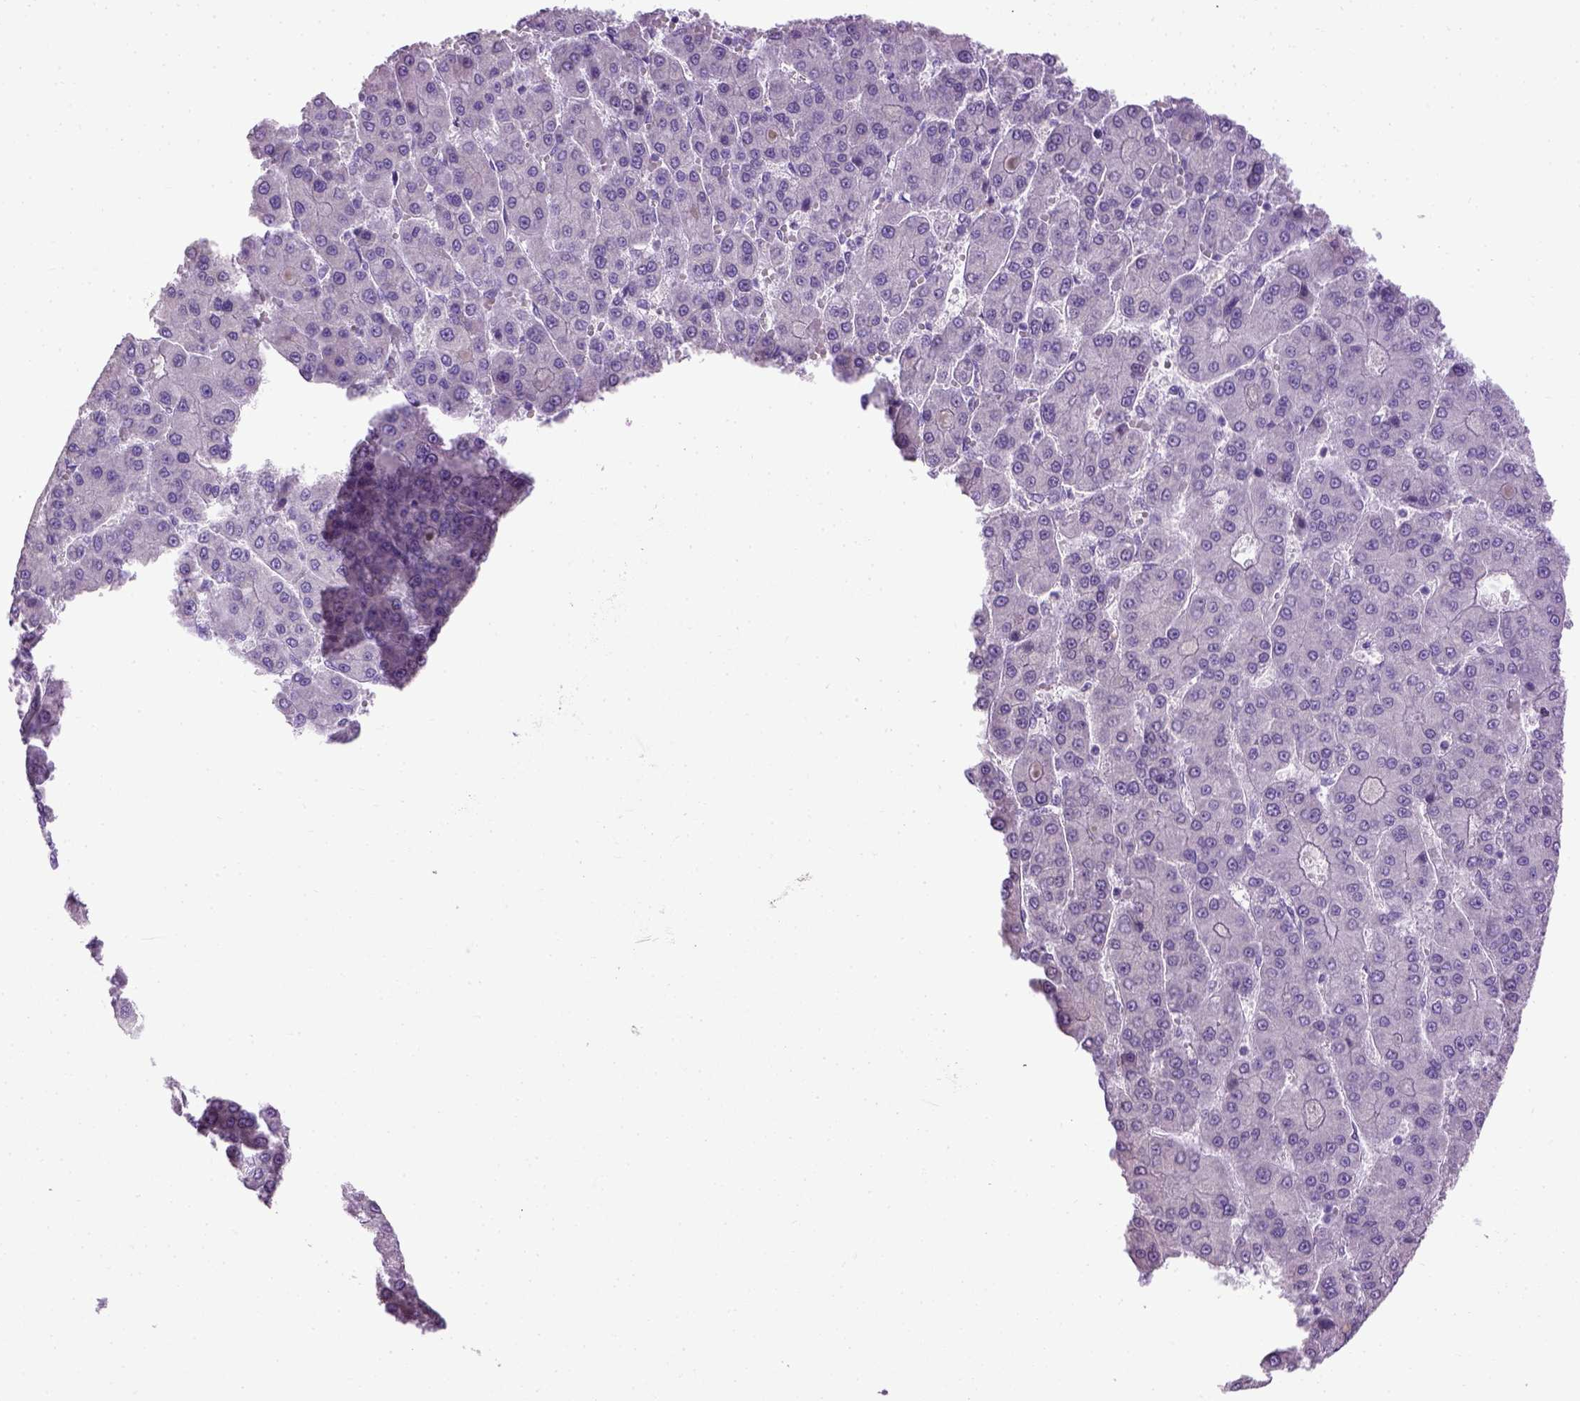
{"staining": {"intensity": "negative", "quantity": "none", "location": "none"}, "tissue": "liver cancer", "cell_type": "Tumor cells", "image_type": "cancer", "snomed": [{"axis": "morphology", "description": "Carcinoma, Hepatocellular, NOS"}, {"axis": "topography", "description": "Liver"}], "caption": "This is a image of IHC staining of liver hepatocellular carcinoma, which shows no expression in tumor cells.", "gene": "CYP24A1", "patient": {"sex": "male", "age": 70}}